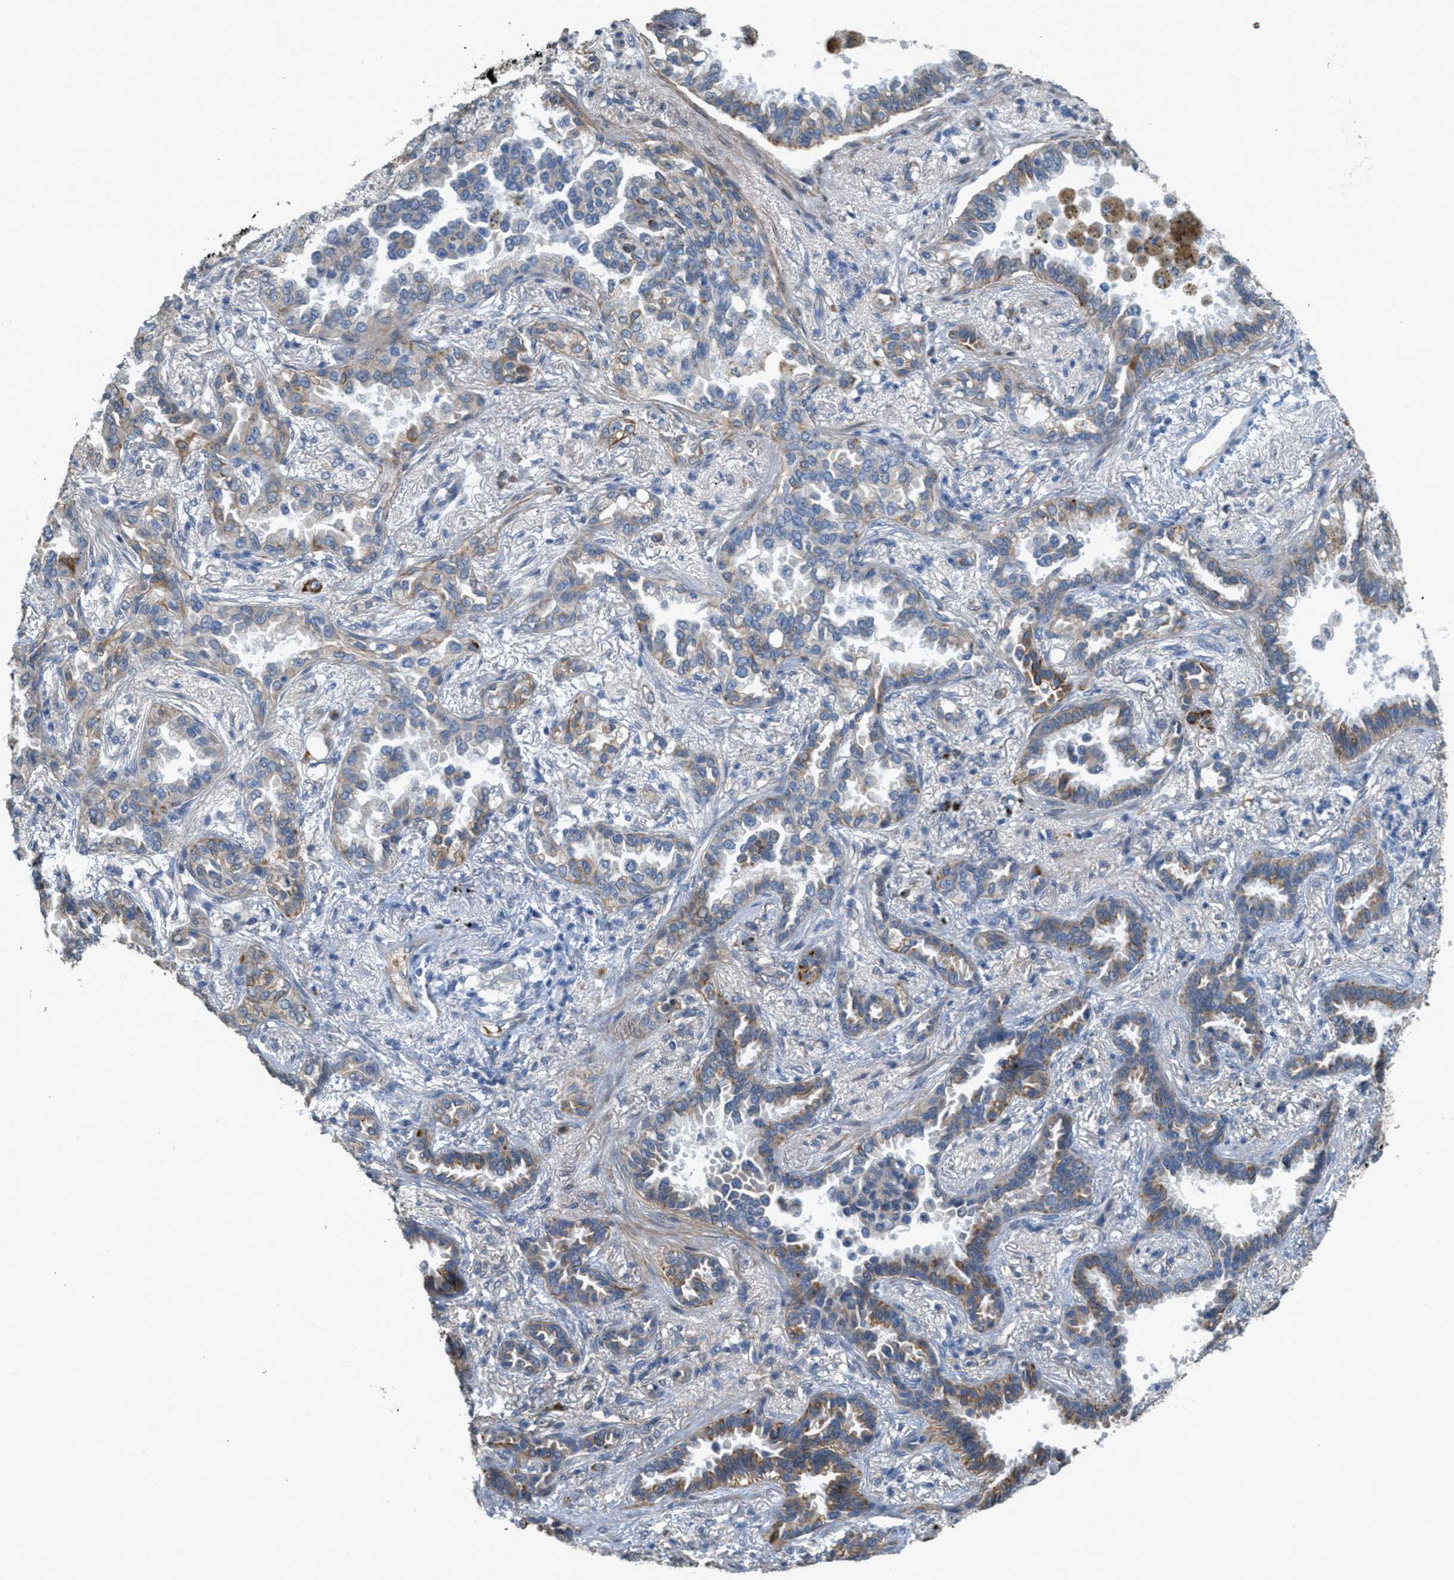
{"staining": {"intensity": "moderate", "quantity": ">75%", "location": "cytoplasmic/membranous"}, "tissue": "lung cancer", "cell_type": "Tumor cells", "image_type": "cancer", "snomed": [{"axis": "morphology", "description": "Normal tissue, NOS"}, {"axis": "morphology", "description": "Adenocarcinoma, NOS"}, {"axis": "topography", "description": "Lung"}], "caption": "Lung cancer tissue demonstrates moderate cytoplasmic/membranous positivity in about >75% of tumor cells, visualized by immunohistochemistry.", "gene": "MRS2", "patient": {"sex": "male", "age": 59}}